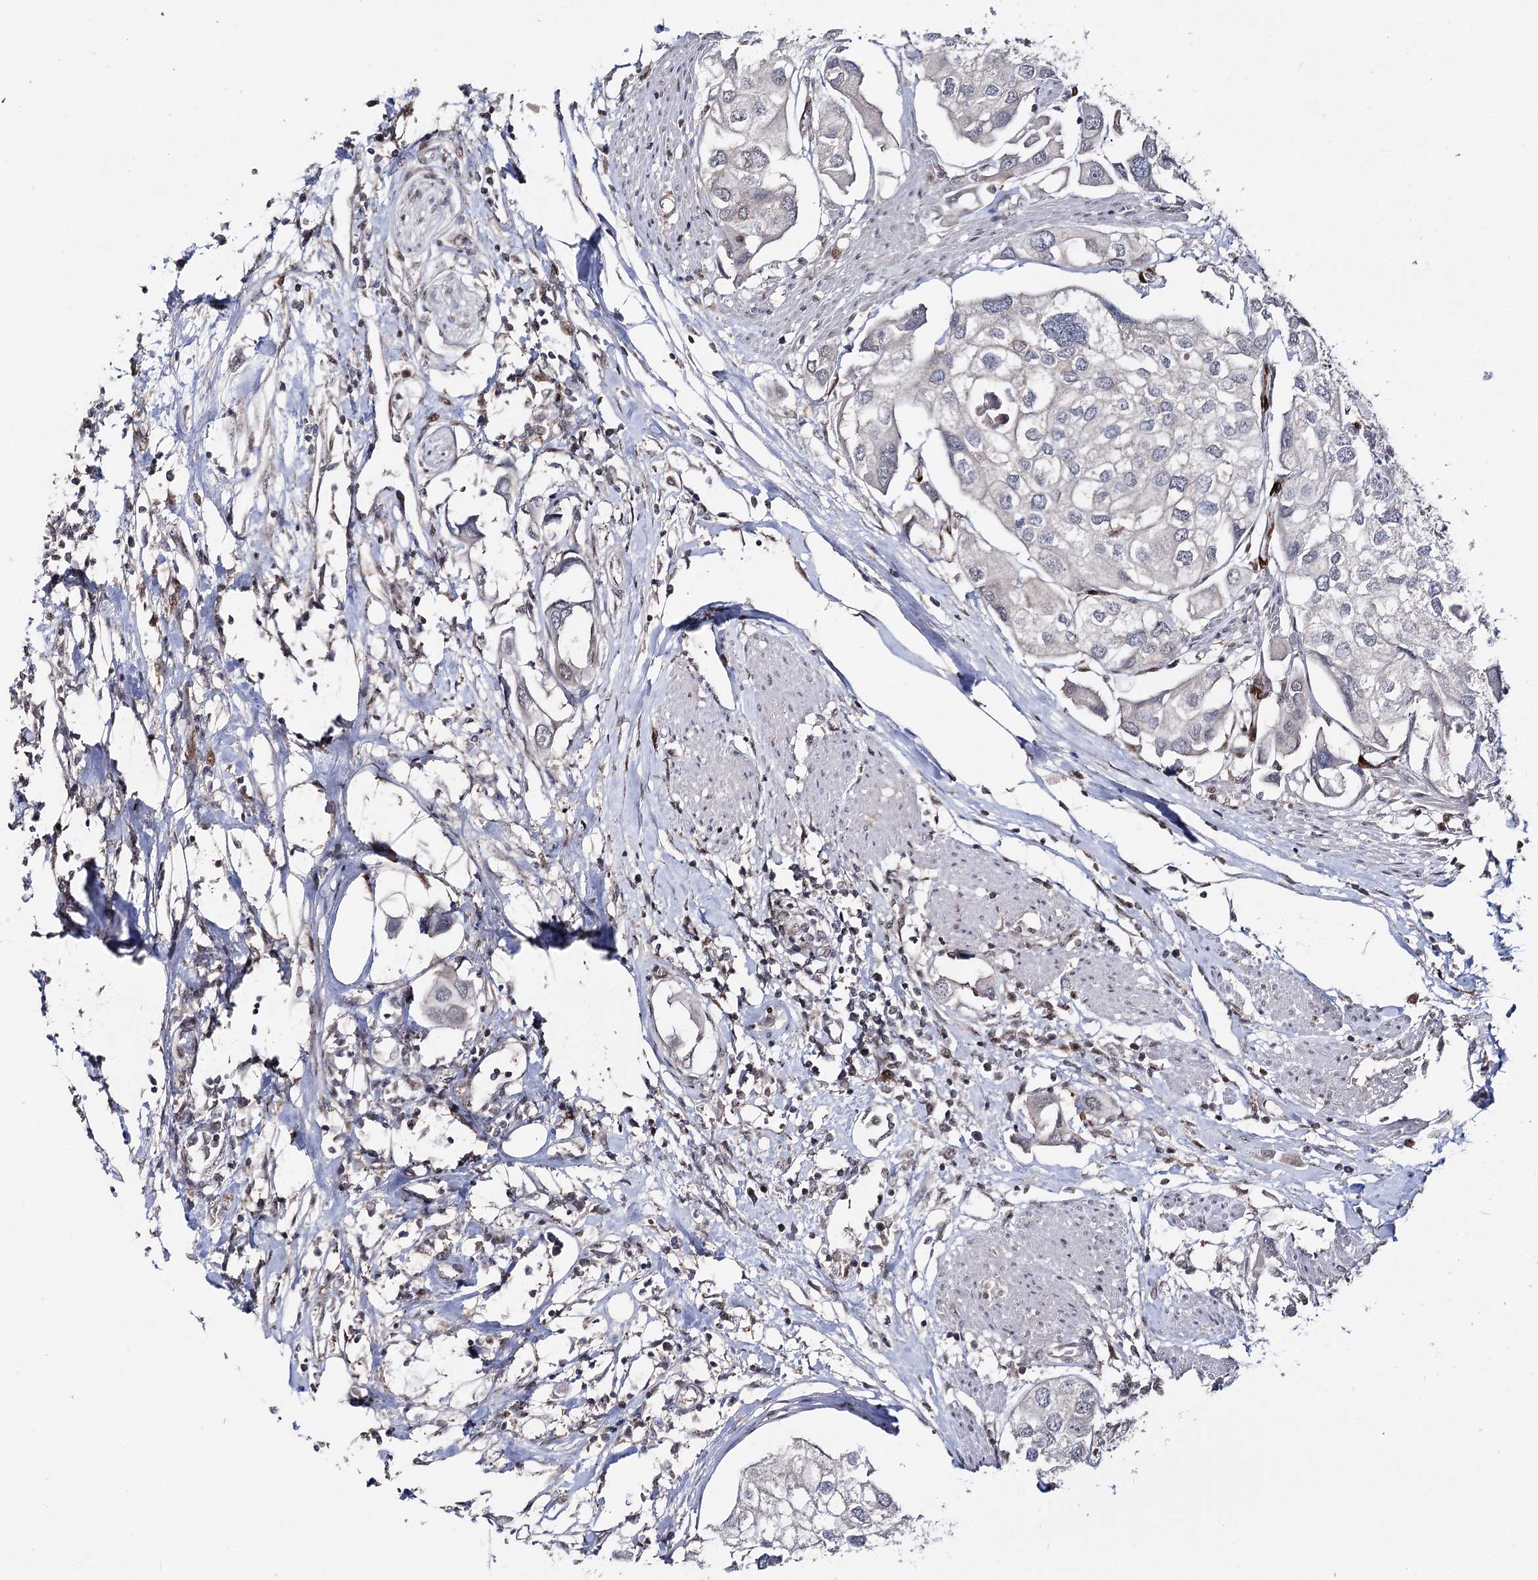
{"staining": {"intensity": "negative", "quantity": "none", "location": "none"}, "tissue": "urothelial cancer", "cell_type": "Tumor cells", "image_type": "cancer", "snomed": [{"axis": "morphology", "description": "Urothelial carcinoma, High grade"}, {"axis": "topography", "description": "Urinary bladder"}], "caption": "There is no significant positivity in tumor cells of urothelial cancer. Brightfield microscopy of IHC stained with DAB (3,3'-diaminobenzidine) (brown) and hematoxylin (blue), captured at high magnification.", "gene": "HSD11B2", "patient": {"sex": "male", "age": 64}}